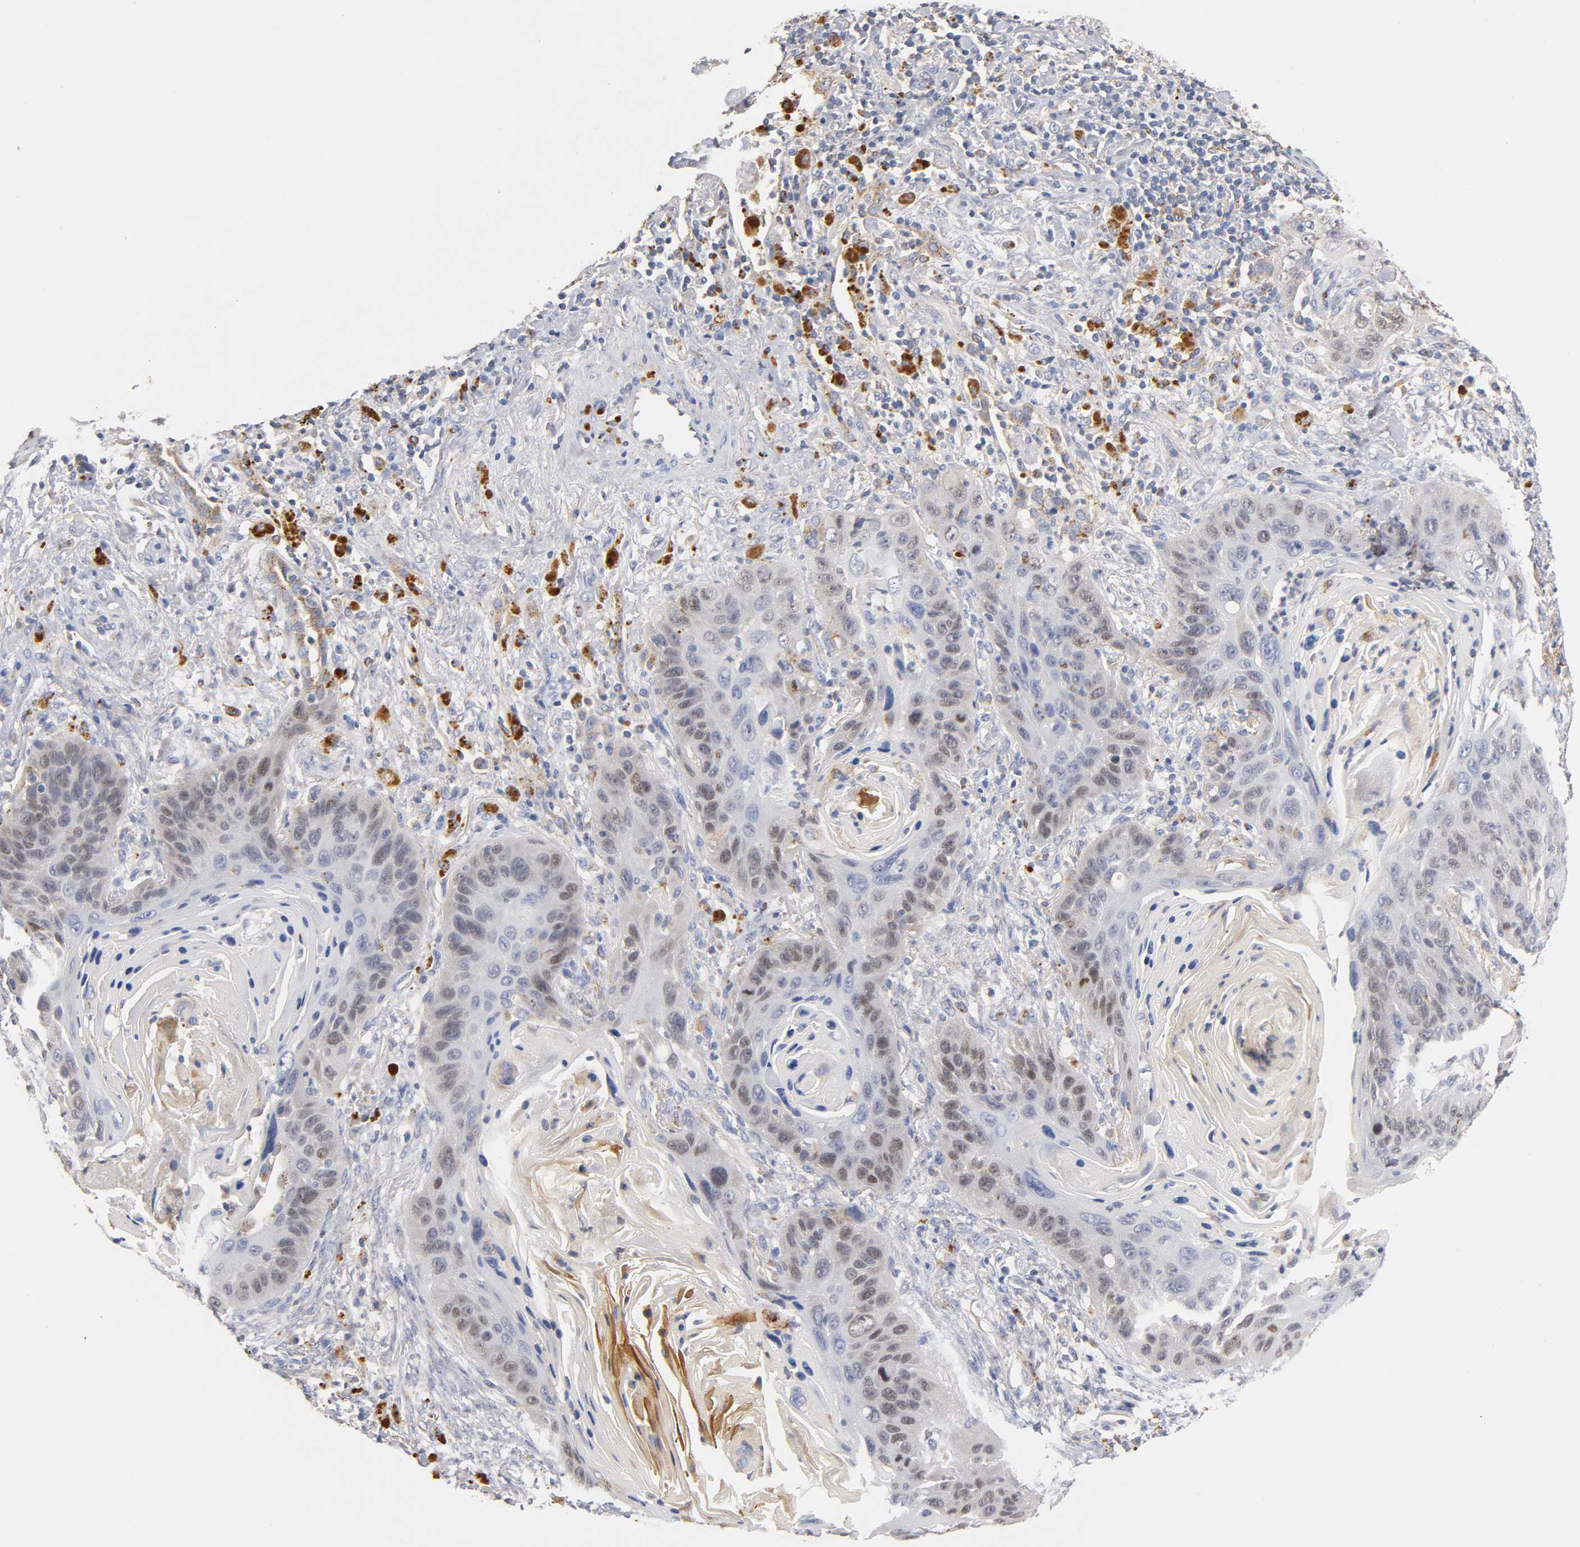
{"staining": {"intensity": "weak", "quantity": "<25%", "location": "nuclear"}, "tissue": "lung cancer", "cell_type": "Tumor cells", "image_type": "cancer", "snomed": [{"axis": "morphology", "description": "Squamous cell carcinoma, NOS"}, {"axis": "topography", "description": "Lung"}], "caption": "This image is of lung cancer (squamous cell carcinoma) stained with immunohistochemistry (IHC) to label a protein in brown with the nuclei are counter-stained blue. There is no expression in tumor cells. Nuclei are stained in blue.", "gene": "SEMA5A", "patient": {"sex": "female", "age": 67}}